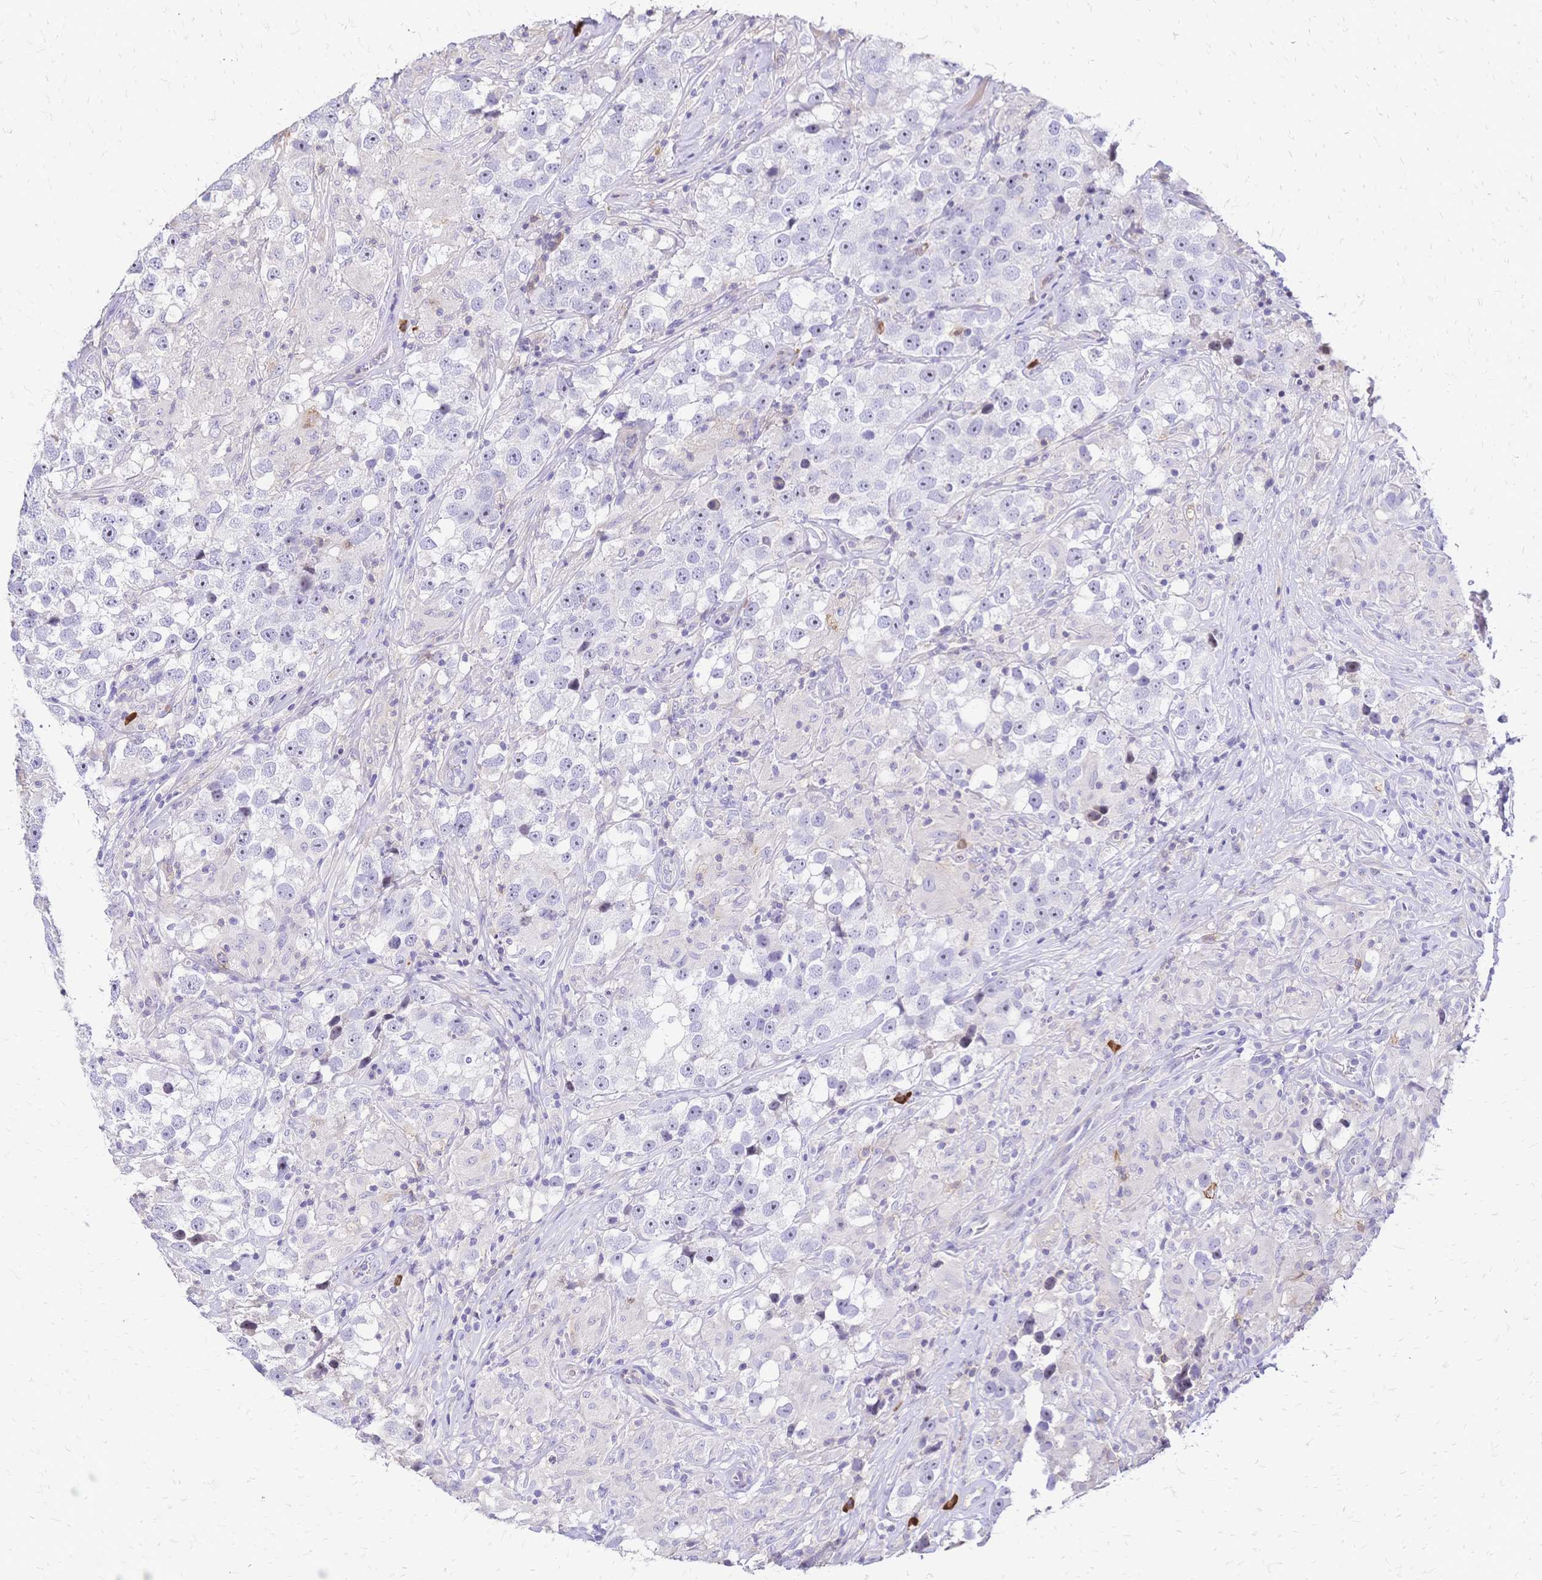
{"staining": {"intensity": "negative", "quantity": "none", "location": "none"}, "tissue": "testis cancer", "cell_type": "Tumor cells", "image_type": "cancer", "snomed": [{"axis": "morphology", "description": "Seminoma, NOS"}, {"axis": "topography", "description": "Testis"}], "caption": "Human seminoma (testis) stained for a protein using immunohistochemistry (IHC) demonstrates no positivity in tumor cells.", "gene": "IL2RA", "patient": {"sex": "male", "age": 46}}